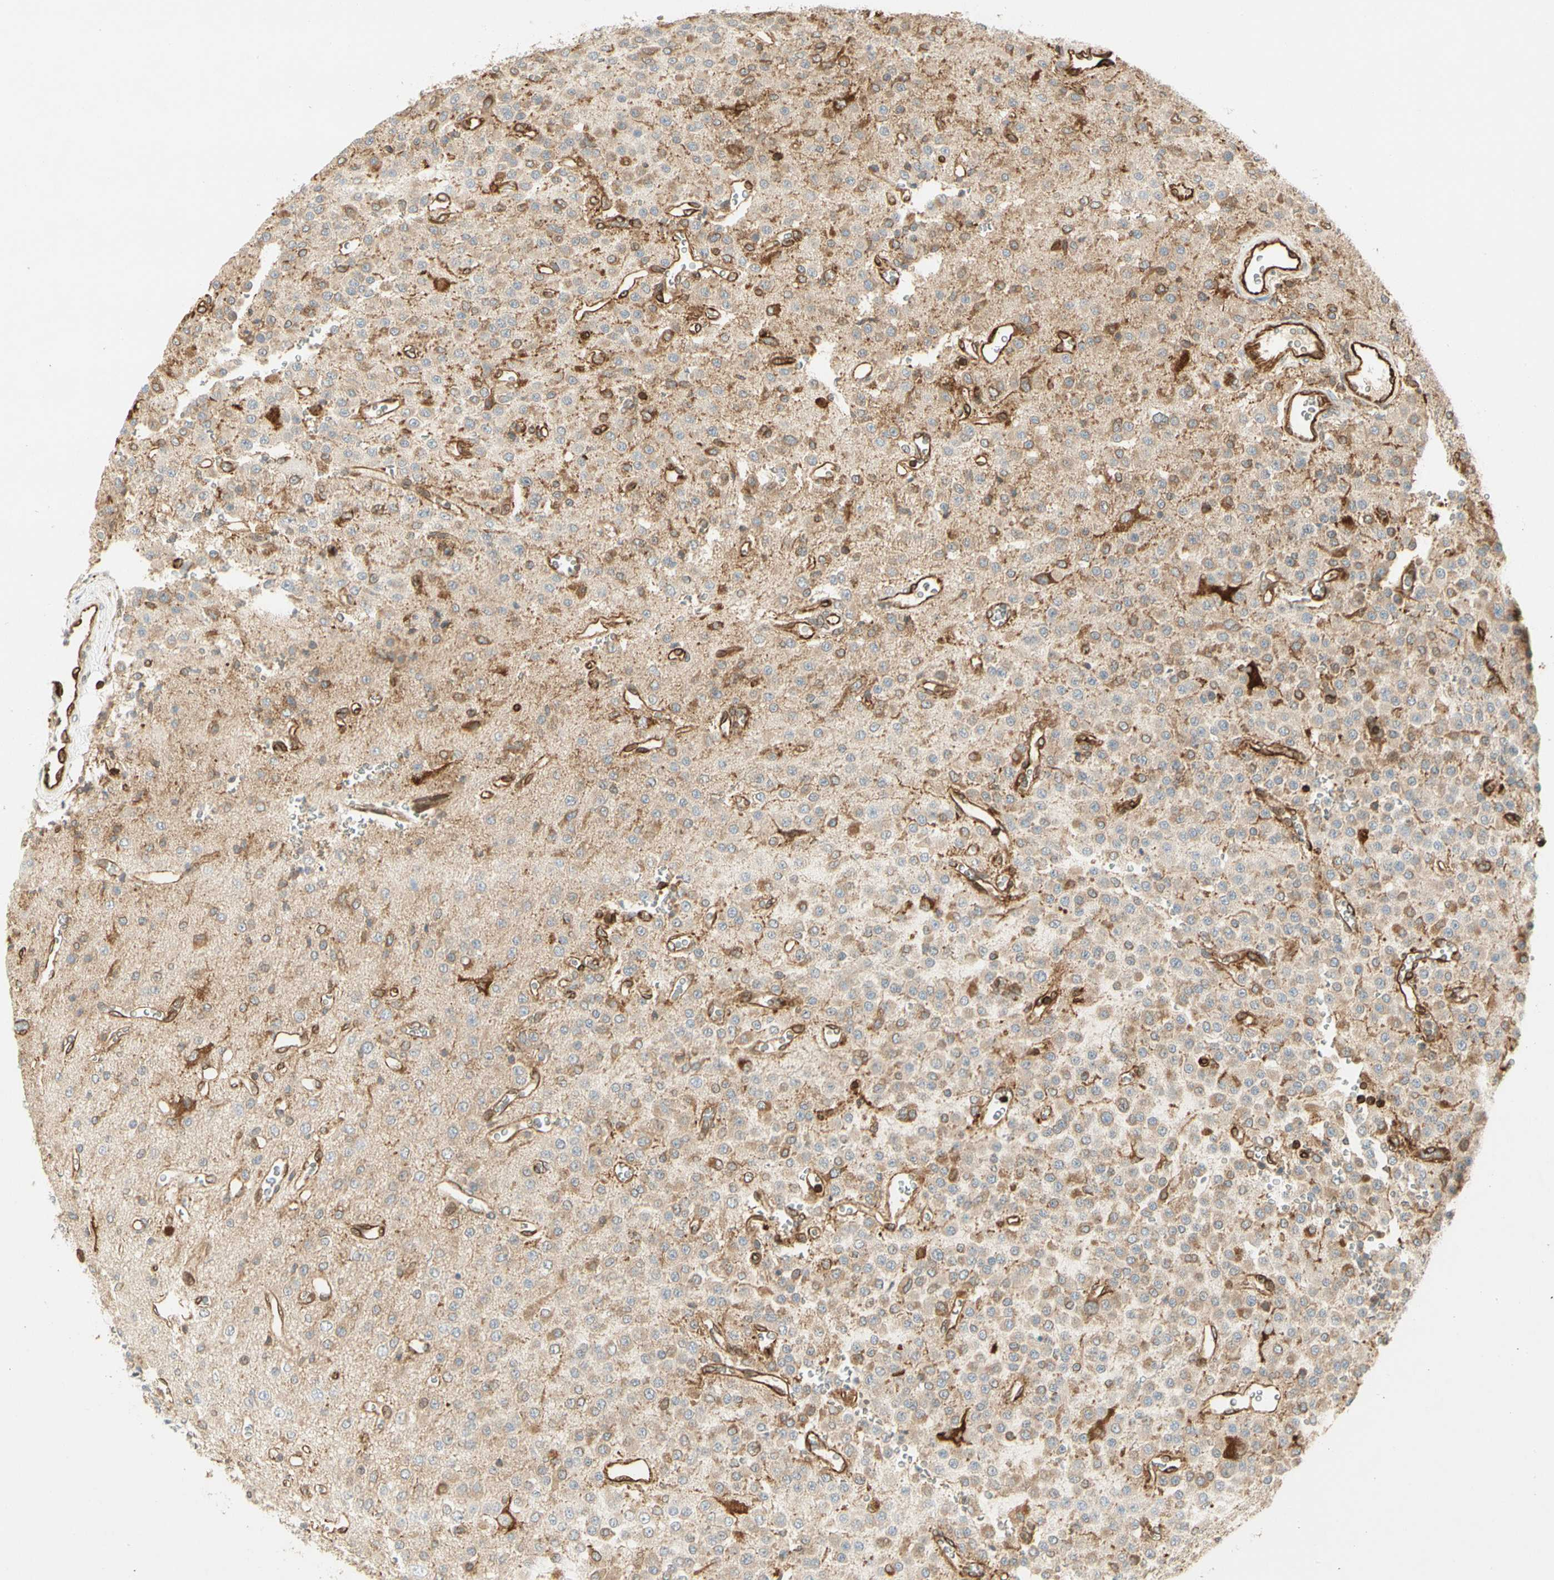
{"staining": {"intensity": "moderate", "quantity": ">75%", "location": "cytoplasmic/membranous"}, "tissue": "glioma", "cell_type": "Tumor cells", "image_type": "cancer", "snomed": [{"axis": "morphology", "description": "Glioma, malignant, Low grade"}, {"axis": "topography", "description": "Brain"}], "caption": "This image reveals immunohistochemistry (IHC) staining of human low-grade glioma (malignant), with medium moderate cytoplasmic/membranous staining in approximately >75% of tumor cells.", "gene": "TAPBP", "patient": {"sex": "male", "age": 38}}